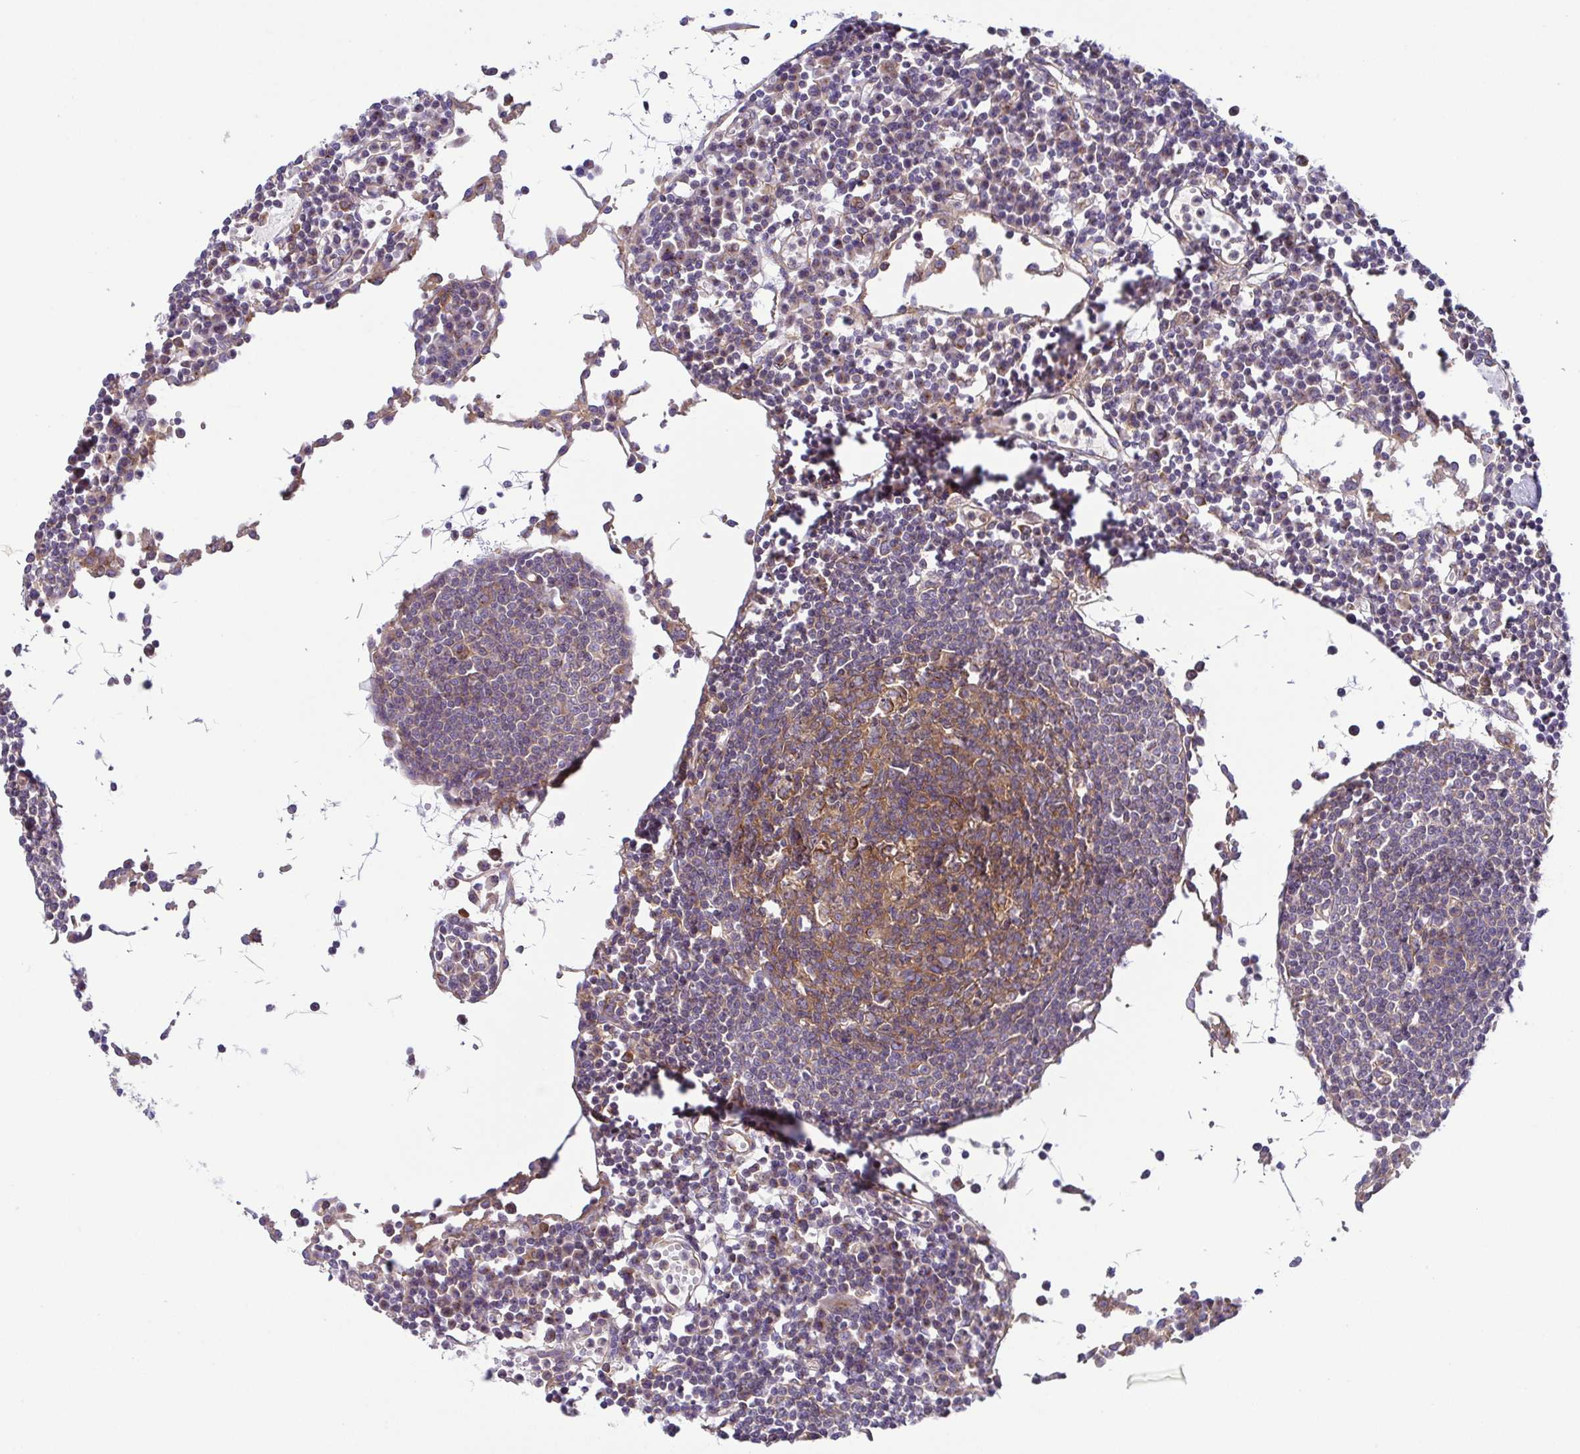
{"staining": {"intensity": "moderate", "quantity": ">75%", "location": "cytoplasmic/membranous"}, "tissue": "lymph node", "cell_type": "Germinal center cells", "image_type": "normal", "snomed": [{"axis": "morphology", "description": "Normal tissue, NOS"}, {"axis": "topography", "description": "Lymph node"}], "caption": "DAB immunohistochemical staining of benign lymph node reveals moderate cytoplasmic/membranous protein positivity in approximately >75% of germinal center cells. The protein of interest is shown in brown color, while the nuclei are stained blue.", "gene": "KIF5B", "patient": {"sex": "female", "age": 78}}